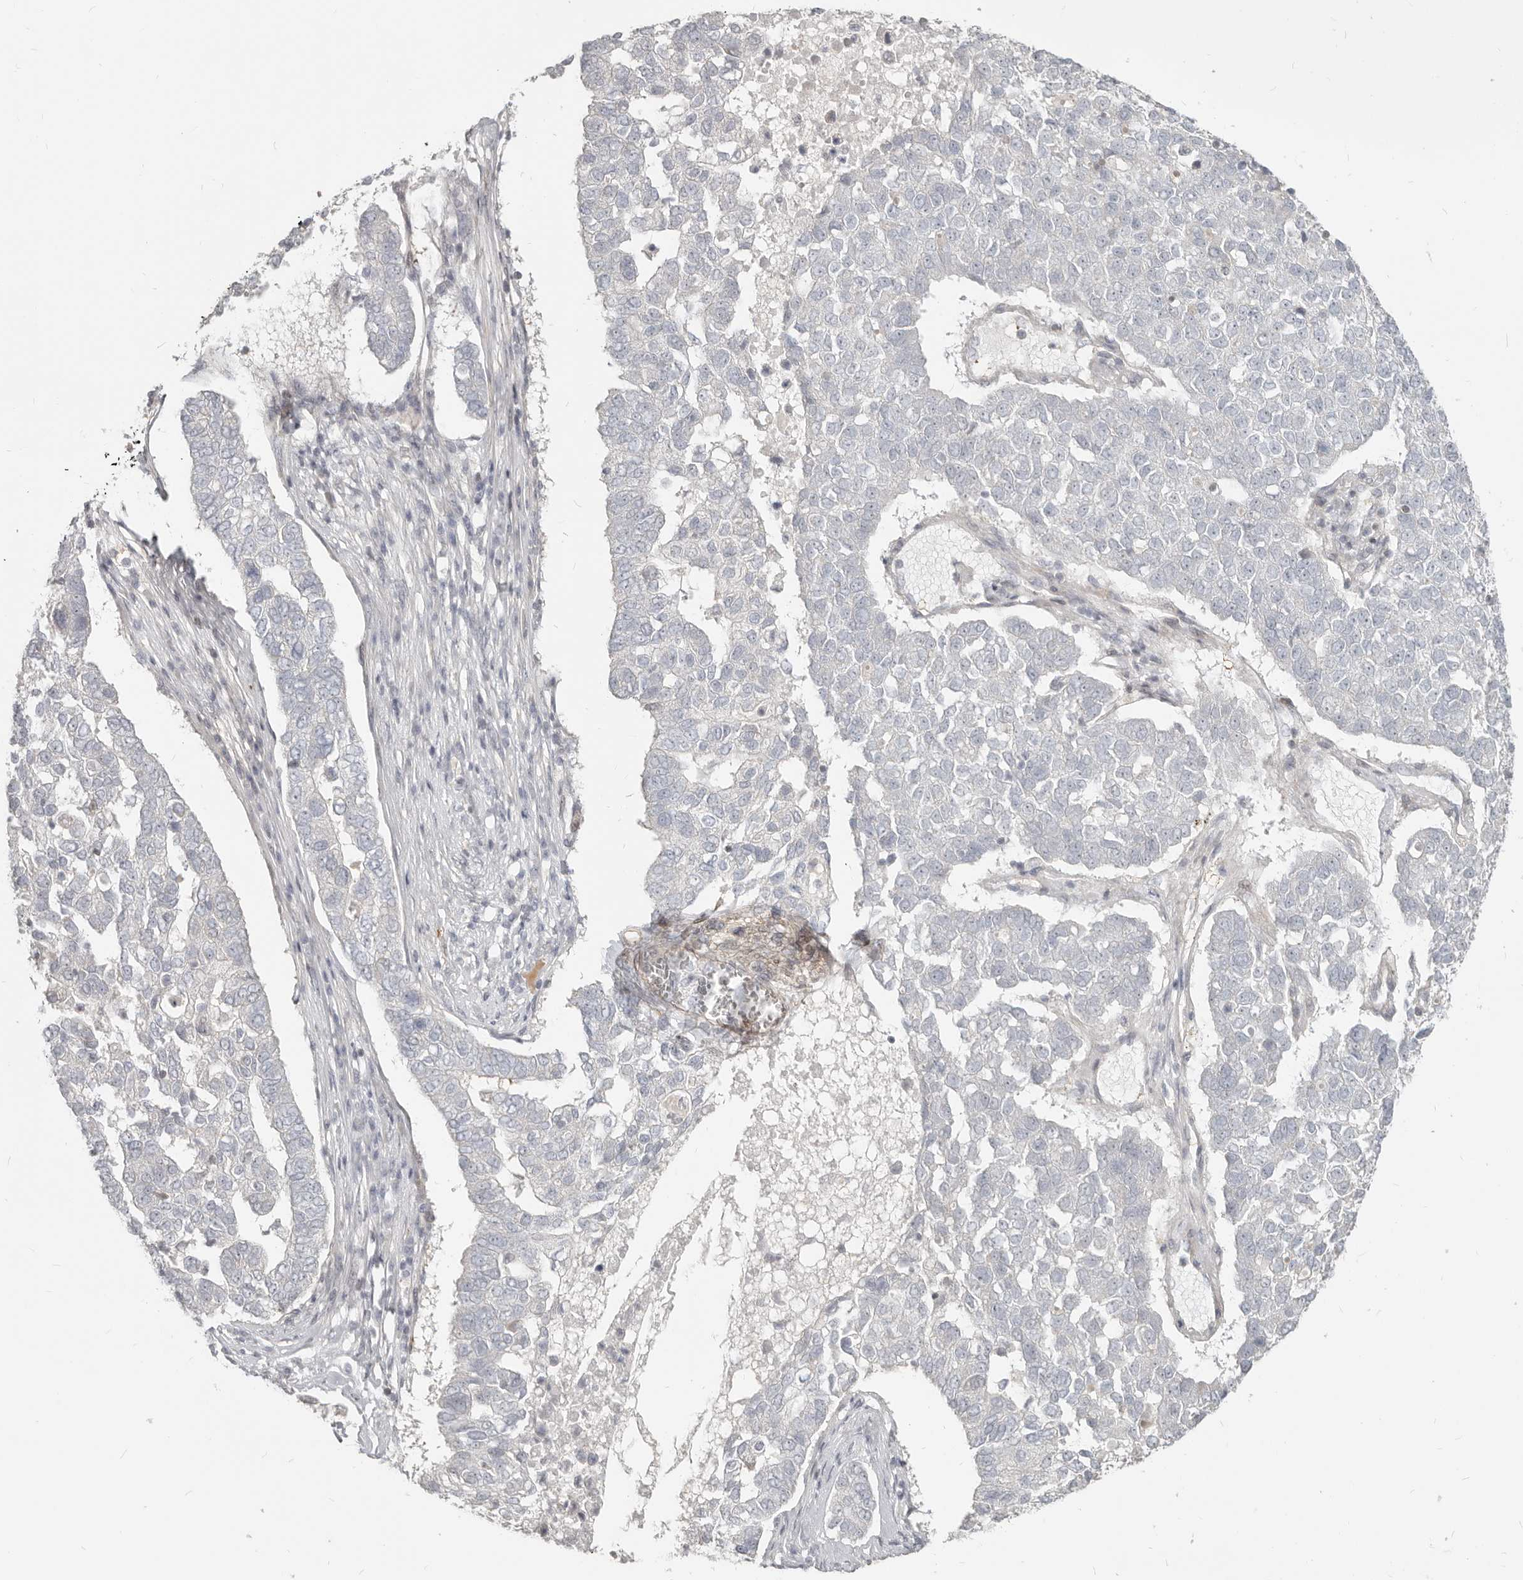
{"staining": {"intensity": "negative", "quantity": "none", "location": "none"}, "tissue": "pancreatic cancer", "cell_type": "Tumor cells", "image_type": "cancer", "snomed": [{"axis": "morphology", "description": "Adenocarcinoma, NOS"}, {"axis": "topography", "description": "Pancreas"}], "caption": "A histopathology image of pancreatic cancer stained for a protein displays no brown staining in tumor cells. (Brightfield microscopy of DAB (3,3'-diaminobenzidine) IHC at high magnification).", "gene": "NUP153", "patient": {"sex": "female", "age": 61}}